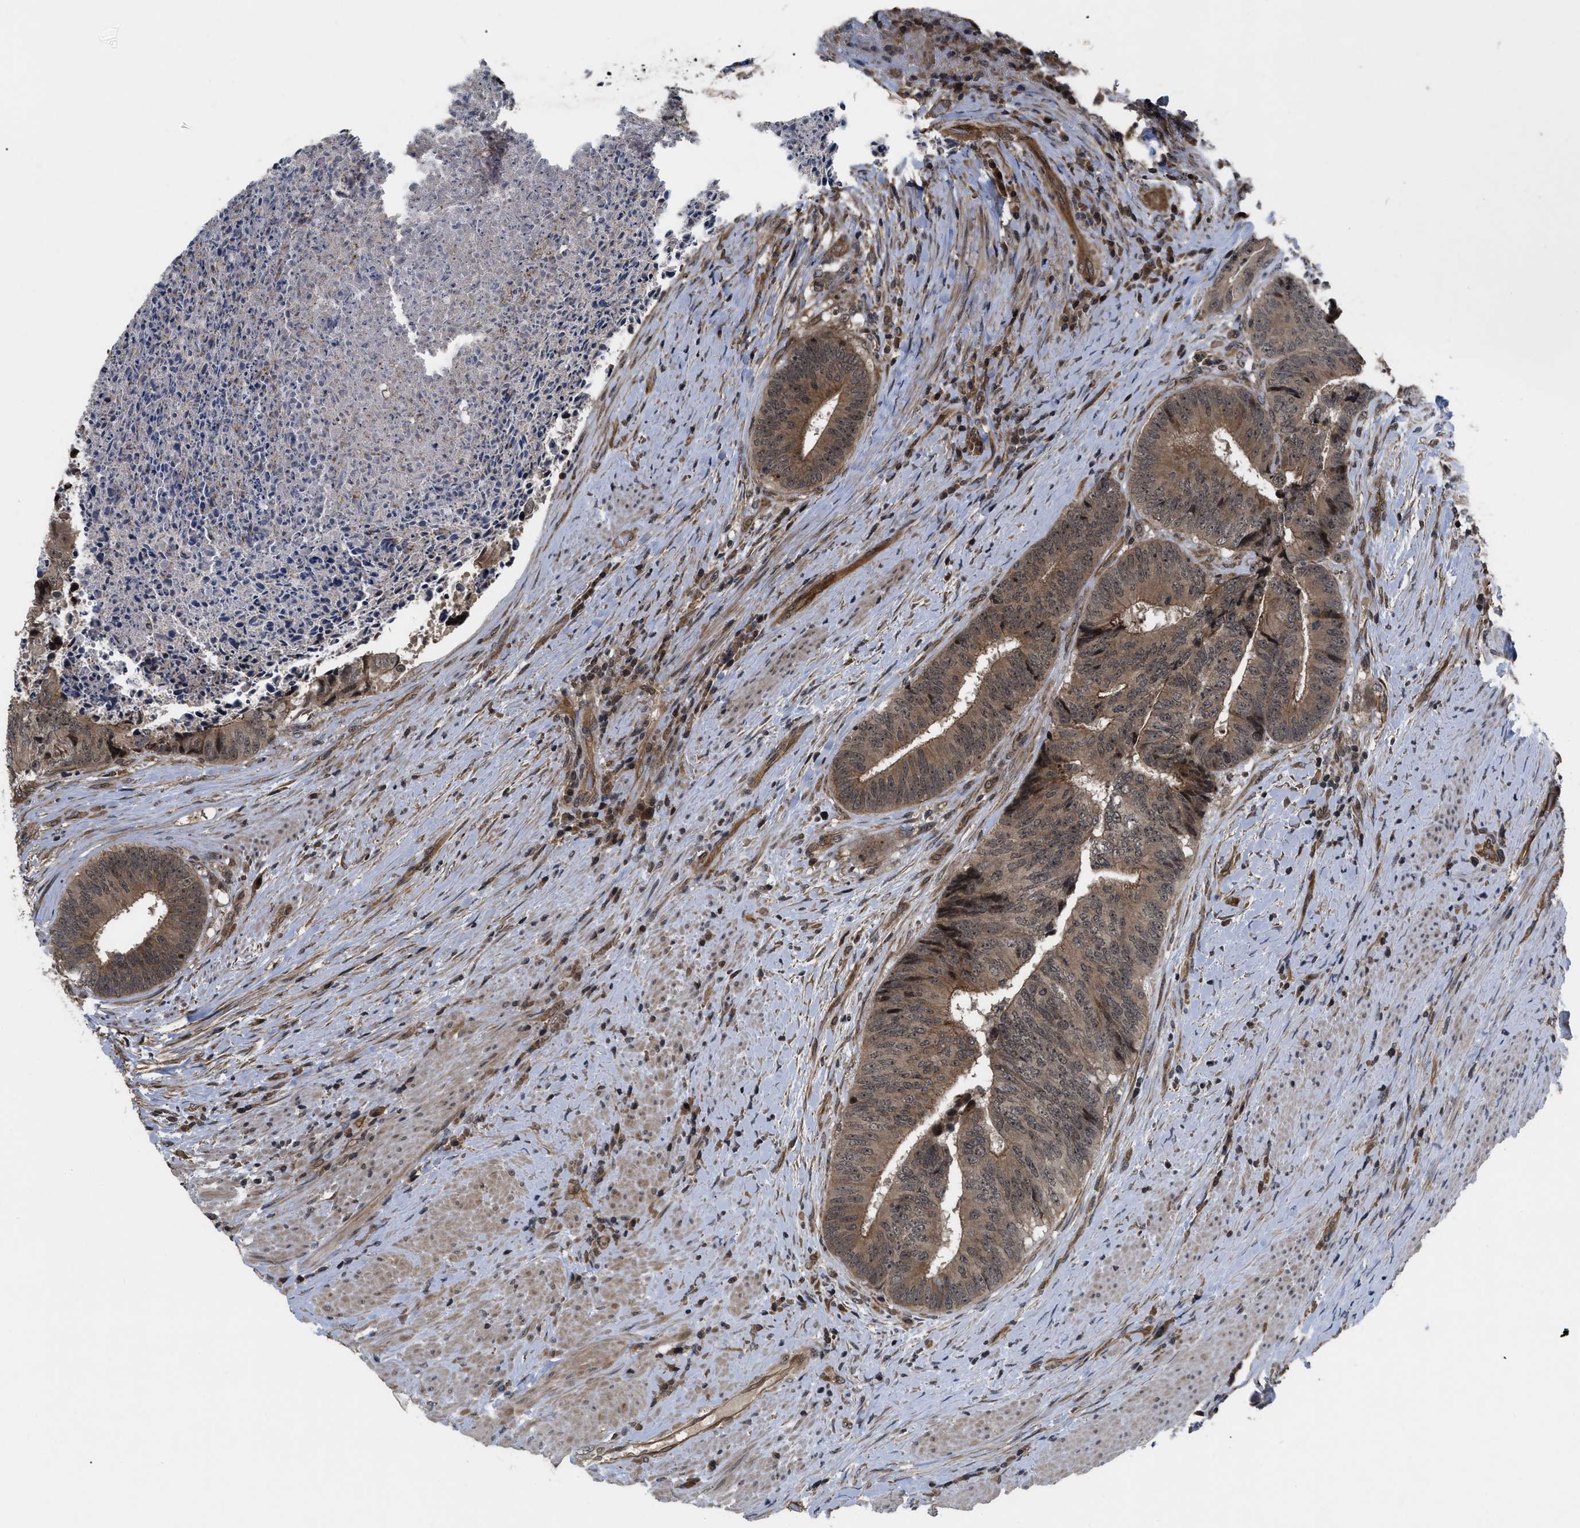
{"staining": {"intensity": "moderate", "quantity": ">75%", "location": "cytoplasmic/membranous"}, "tissue": "colorectal cancer", "cell_type": "Tumor cells", "image_type": "cancer", "snomed": [{"axis": "morphology", "description": "Adenocarcinoma, NOS"}, {"axis": "topography", "description": "Rectum"}], "caption": "This is a histology image of immunohistochemistry staining of adenocarcinoma (colorectal), which shows moderate staining in the cytoplasmic/membranous of tumor cells.", "gene": "DNAJC14", "patient": {"sex": "male", "age": 72}}